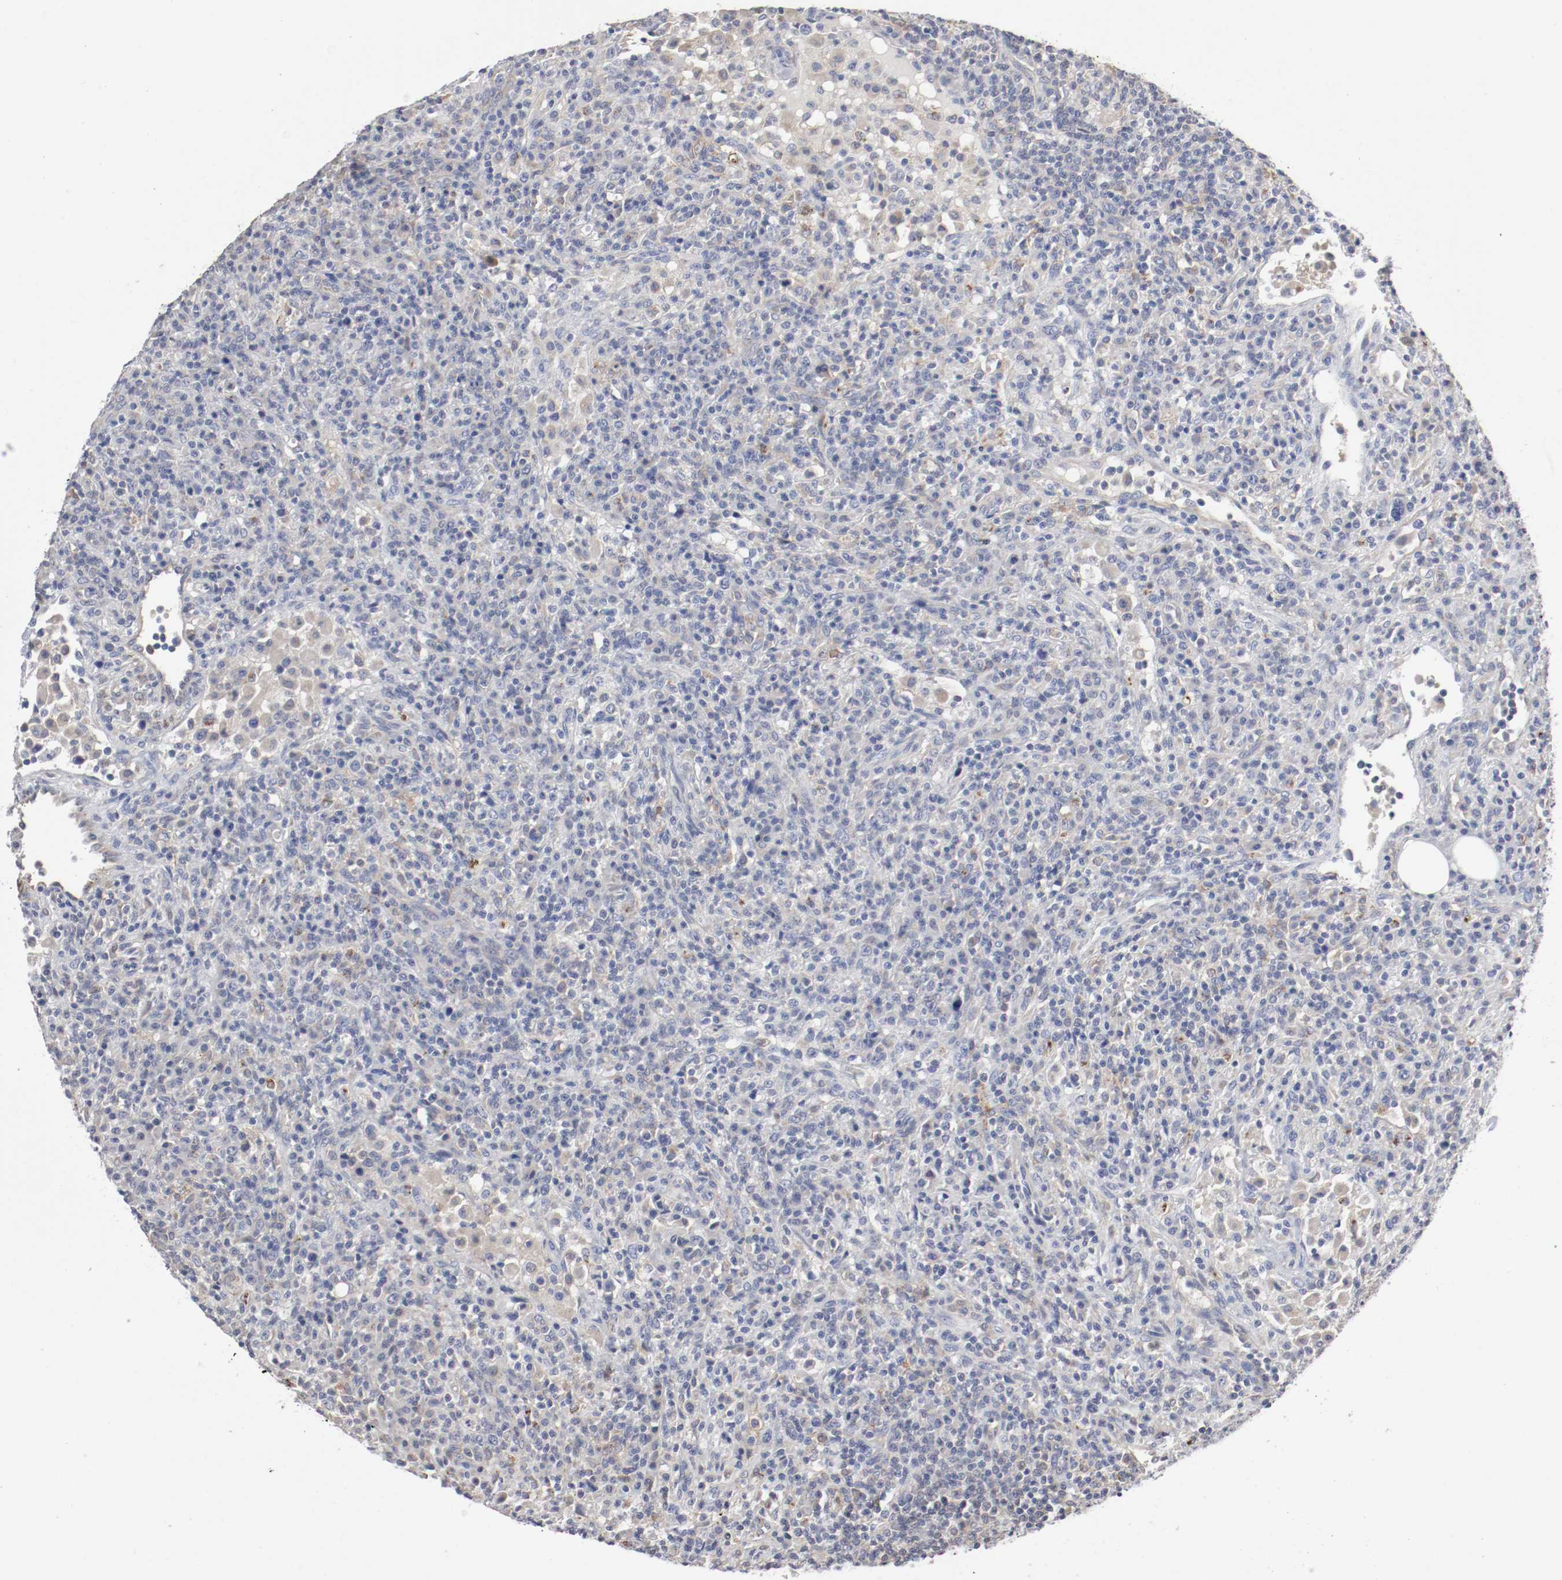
{"staining": {"intensity": "weak", "quantity": "<25%", "location": "cytoplasmic/membranous"}, "tissue": "lymphoma", "cell_type": "Tumor cells", "image_type": "cancer", "snomed": [{"axis": "morphology", "description": "Hodgkin's disease, NOS"}, {"axis": "topography", "description": "Lymph node"}], "caption": "High power microscopy histopathology image of an immunohistochemistry micrograph of Hodgkin's disease, revealing no significant expression in tumor cells.", "gene": "FGFBP1", "patient": {"sex": "male", "age": 65}}